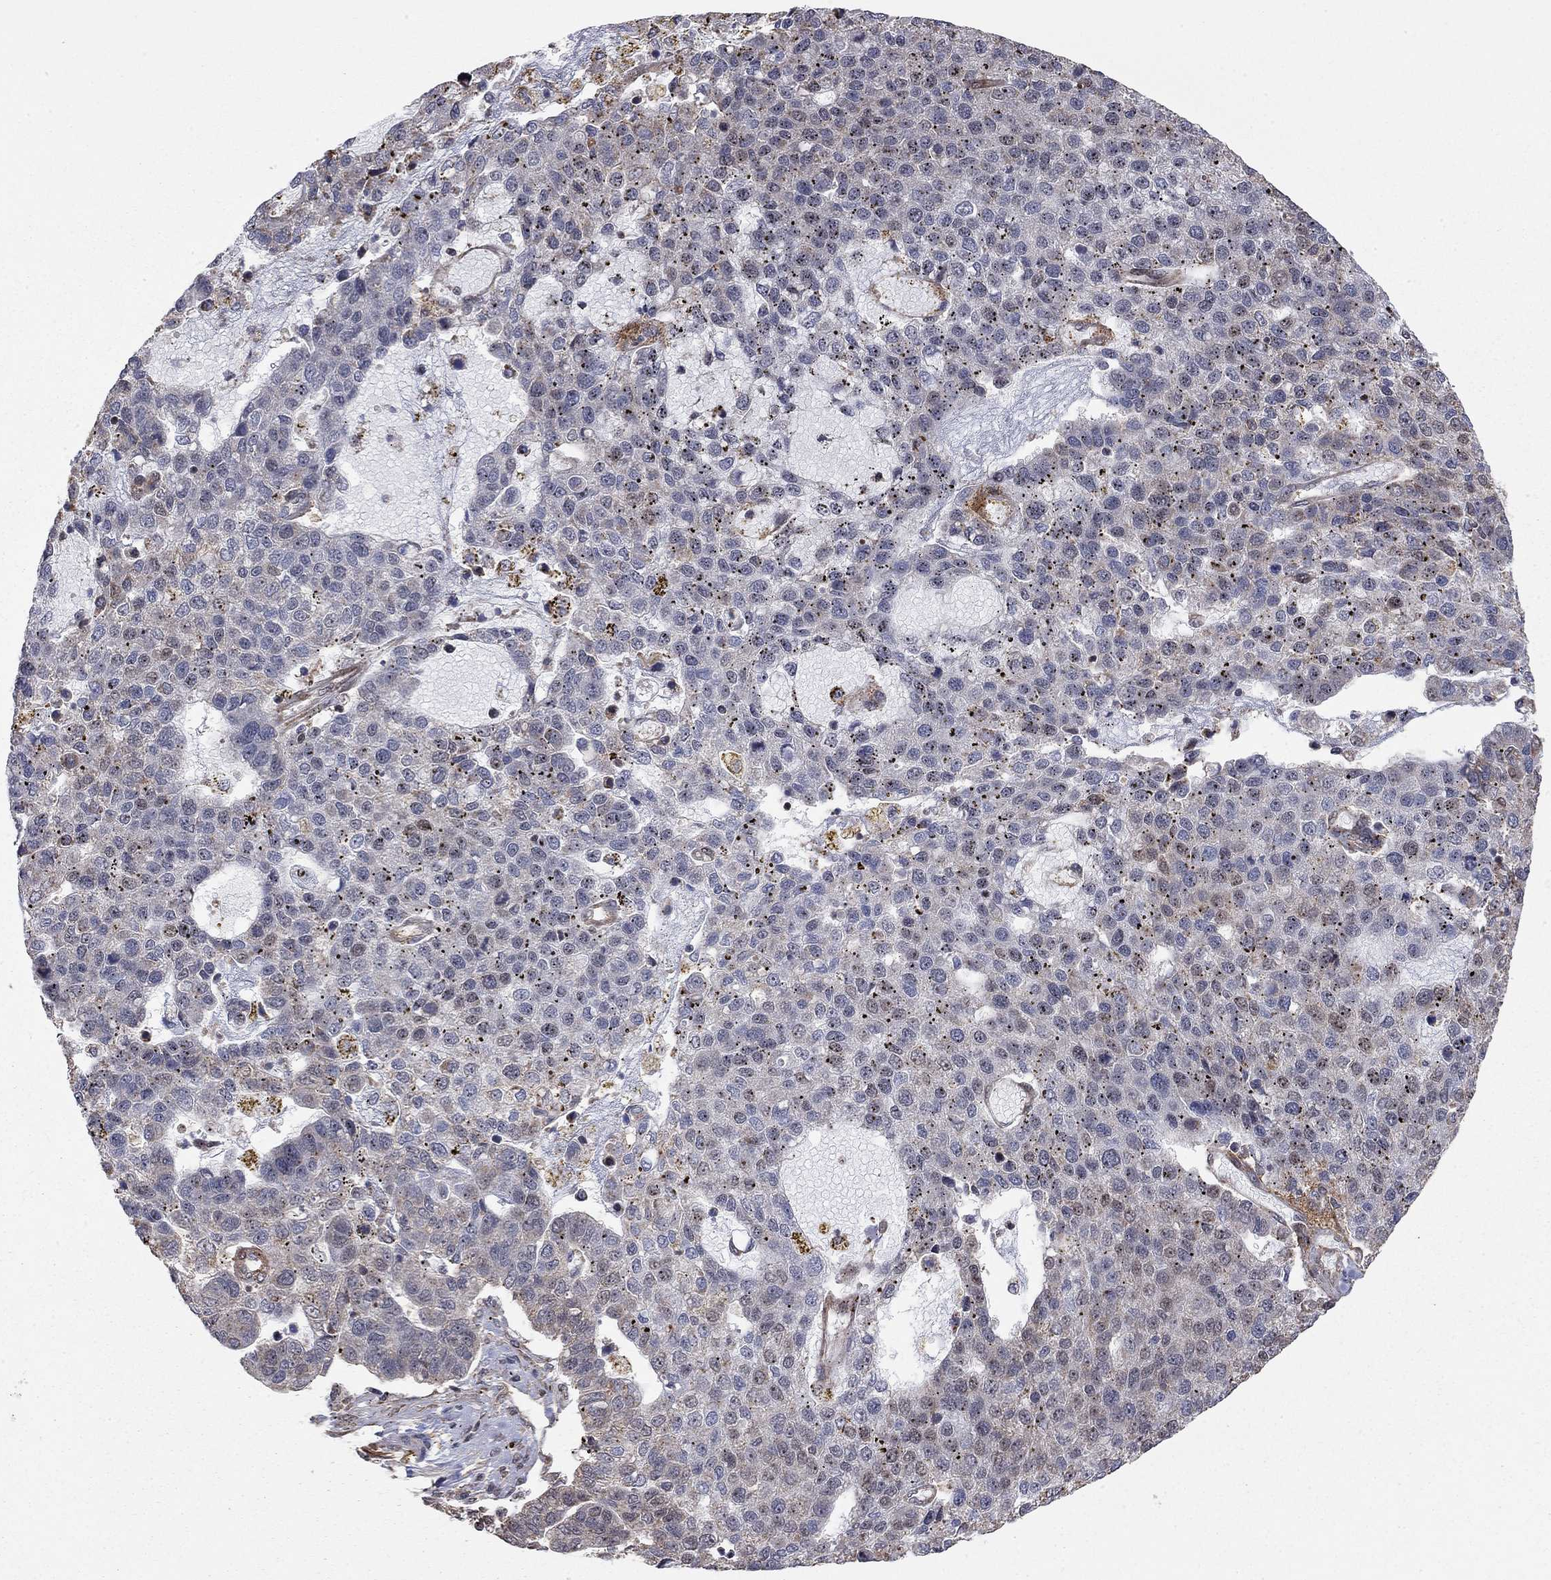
{"staining": {"intensity": "negative", "quantity": "none", "location": "none"}, "tissue": "pancreatic cancer", "cell_type": "Tumor cells", "image_type": "cancer", "snomed": [{"axis": "morphology", "description": "Adenocarcinoma, NOS"}, {"axis": "topography", "description": "Pancreas"}], "caption": "Immunohistochemistry (IHC) of pancreatic cancer shows no positivity in tumor cells.", "gene": "TDP1", "patient": {"sex": "female", "age": 61}}